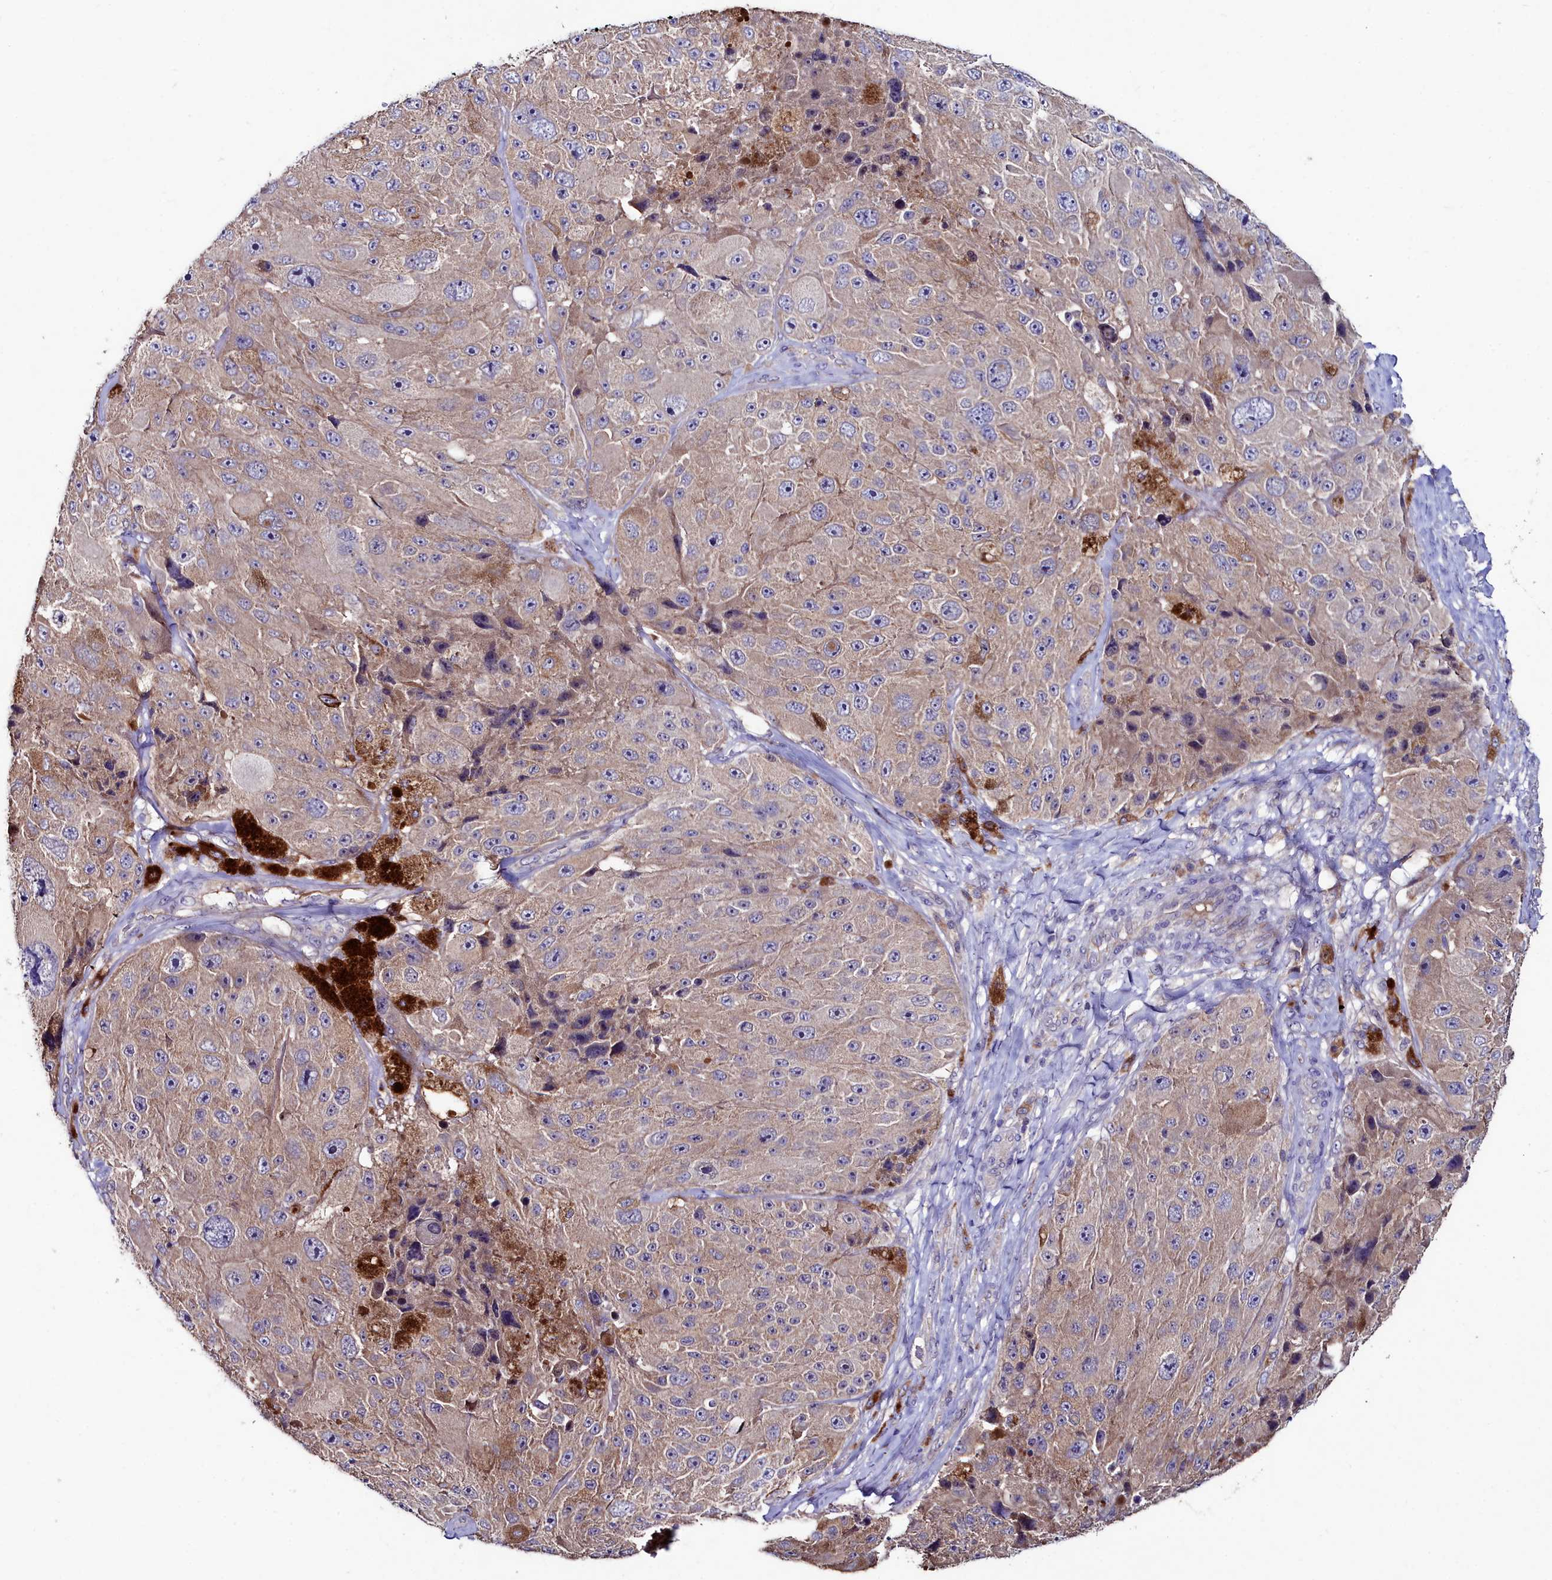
{"staining": {"intensity": "weak", "quantity": "25%-75%", "location": "cytoplasmic/membranous"}, "tissue": "melanoma", "cell_type": "Tumor cells", "image_type": "cancer", "snomed": [{"axis": "morphology", "description": "Malignant melanoma, Metastatic site"}, {"axis": "topography", "description": "Lymph node"}], "caption": "Immunohistochemistry (IHC) (DAB) staining of malignant melanoma (metastatic site) exhibits weak cytoplasmic/membranous protein expression in about 25%-75% of tumor cells. The protein is stained brown, and the nuclei are stained in blue (DAB IHC with brightfield microscopy, high magnification).", "gene": "AMBRA1", "patient": {"sex": "male", "age": 62}}